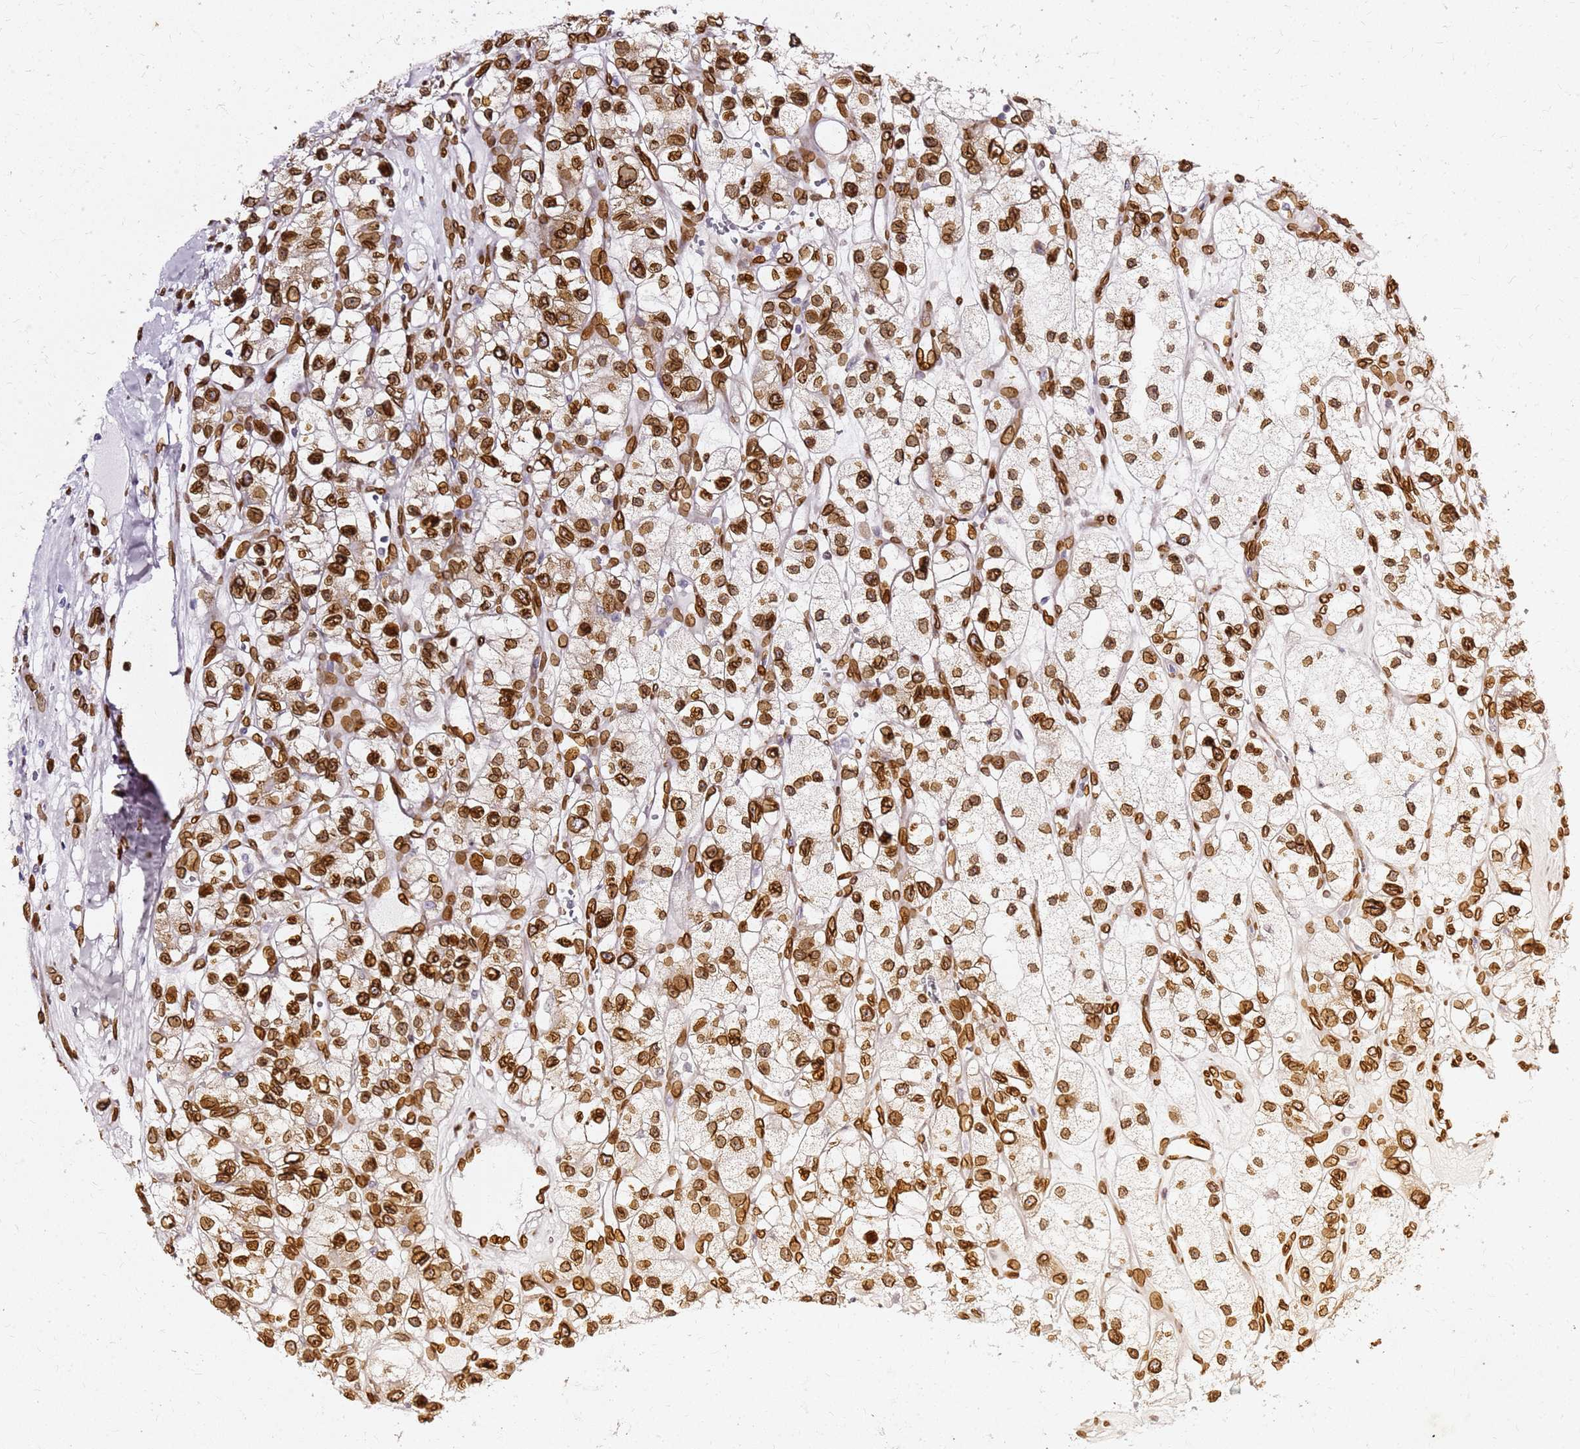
{"staining": {"intensity": "strong", "quantity": ">75%", "location": "cytoplasmic/membranous,nuclear"}, "tissue": "renal cancer", "cell_type": "Tumor cells", "image_type": "cancer", "snomed": [{"axis": "morphology", "description": "Adenocarcinoma, NOS"}, {"axis": "topography", "description": "Kidney"}], "caption": "This histopathology image reveals immunohistochemistry (IHC) staining of human renal cancer (adenocarcinoma), with high strong cytoplasmic/membranous and nuclear expression in about >75% of tumor cells.", "gene": "C6orf141", "patient": {"sex": "female", "age": 57}}